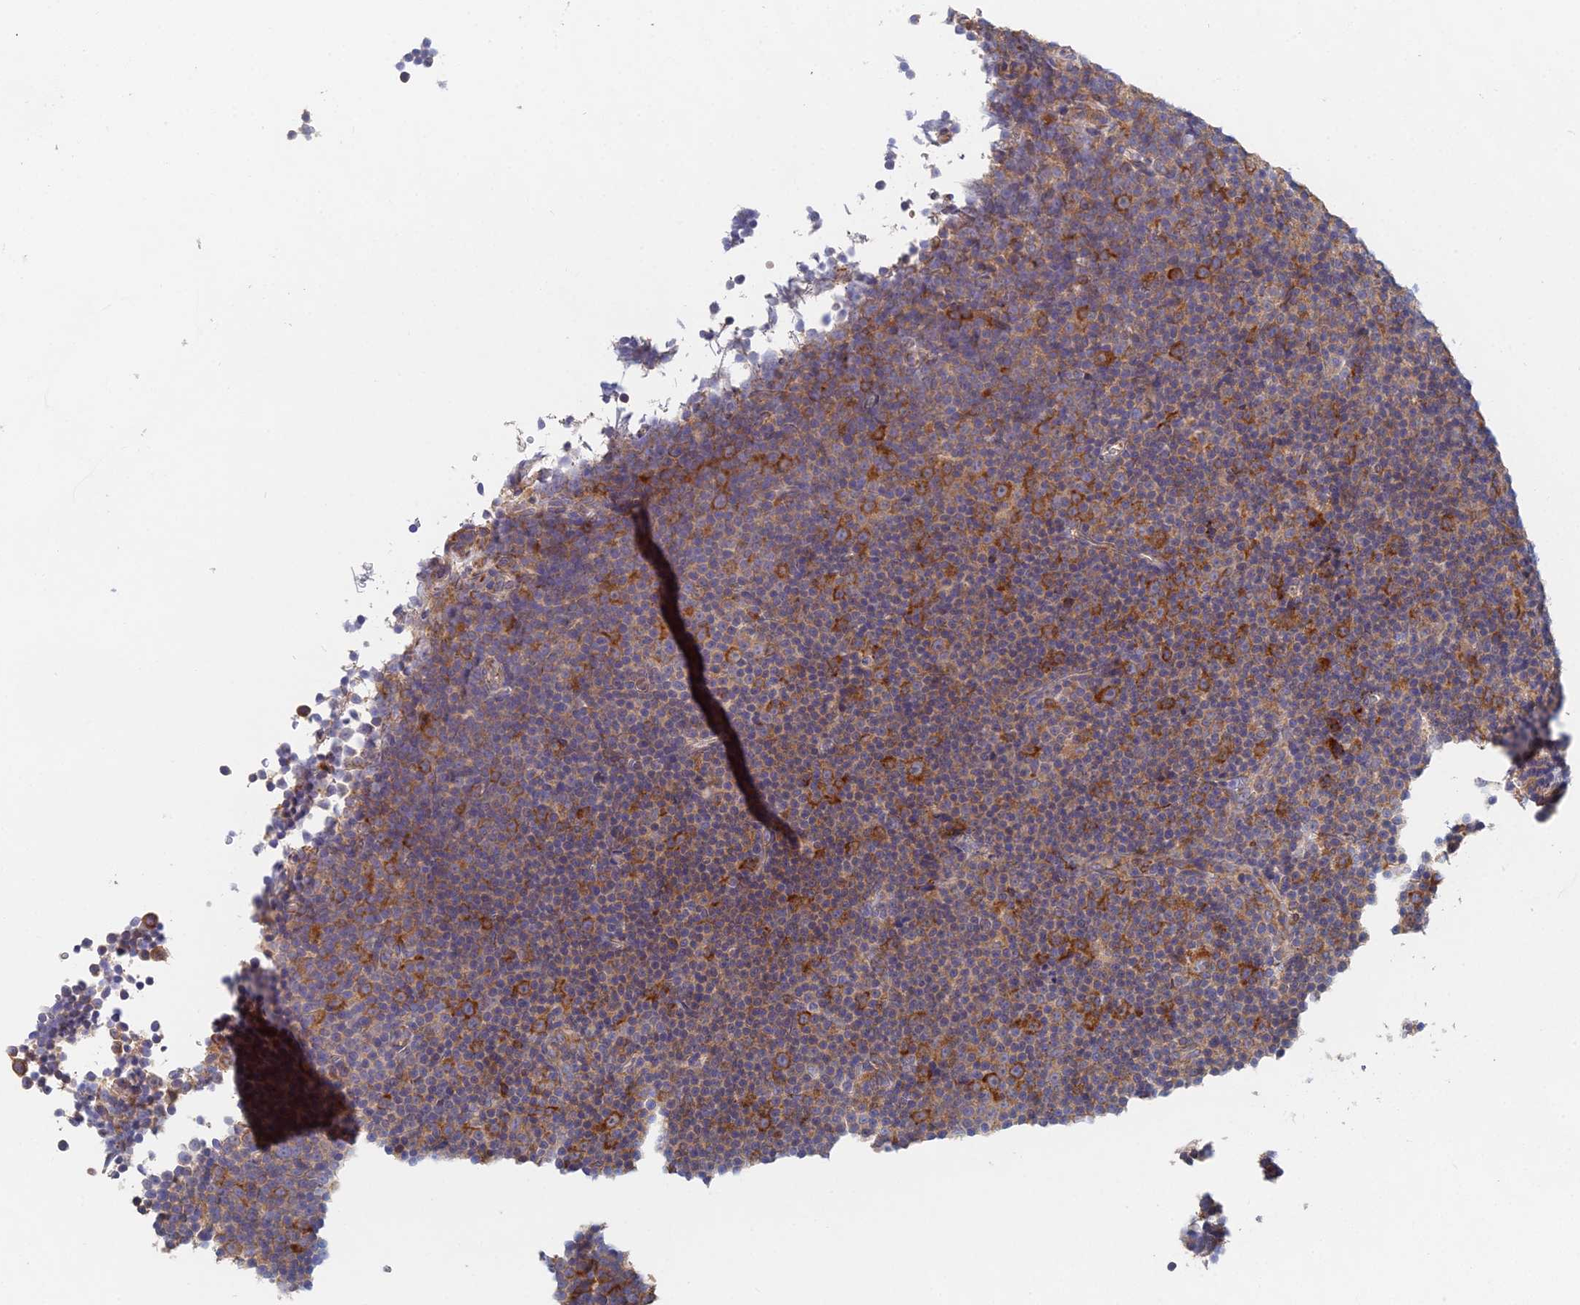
{"staining": {"intensity": "strong", "quantity": "<25%", "location": "cytoplasmic/membranous"}, "tissue": "lymphoma", "cell_type": "Tumor cells", "image_type": "cancer", "snomed": [{"axis": "morphology", "description": "Malignant lymphoma, non-Hodgkin's type, Low grade"}, {"axis": "topography", "description": "Lymph node"}], "caption": "Strong cytoplasmic/membranous expression for a protein is present in about <25% of tumor cells of low-grade malignant lymphoma, non-Hodgkin's type using immunohistochemistry.", "gene": "ELOF1", "patient": {"sex": "female", "age": 67}}